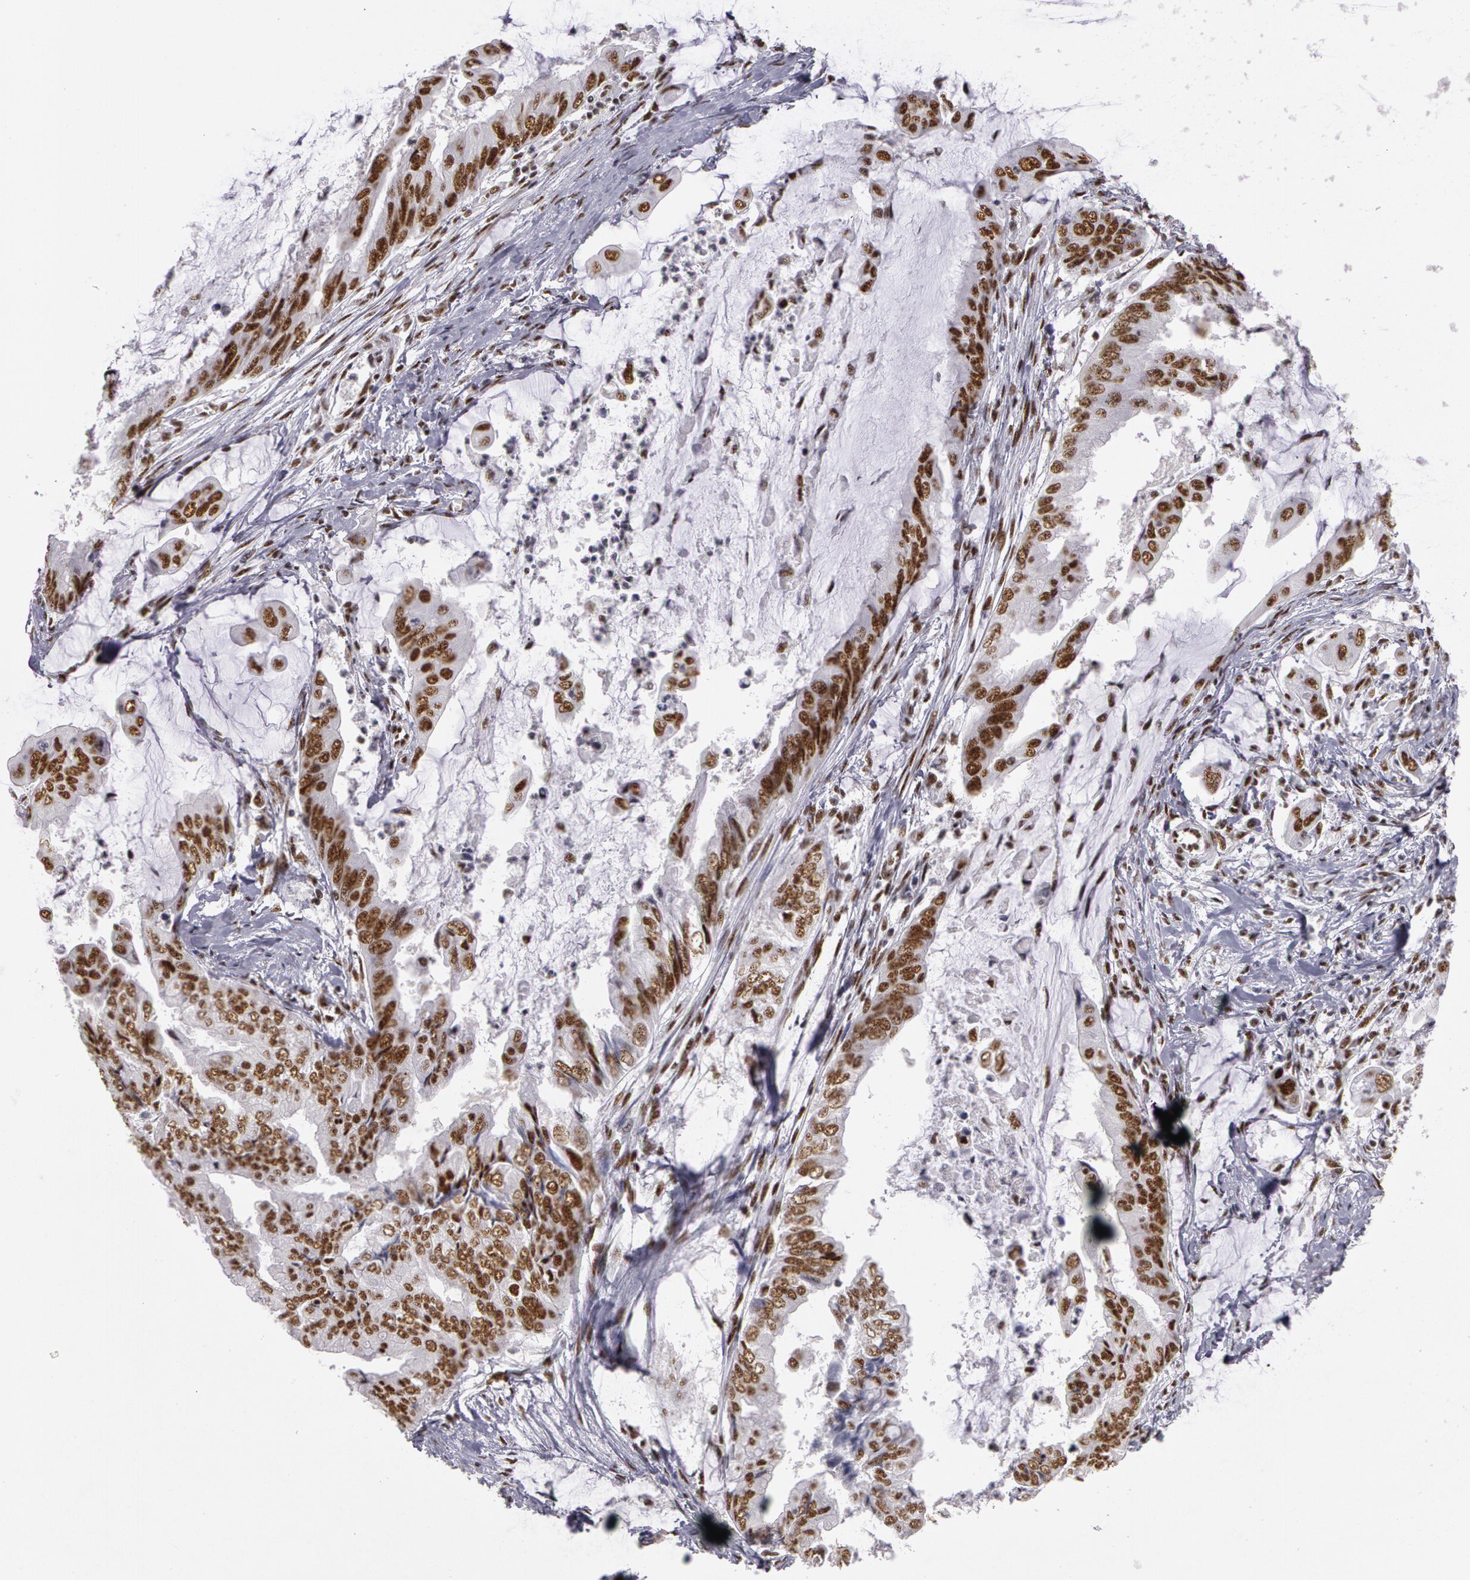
{"staining": {"intensity": "moderate", "quantity": ">75%", "location": "nuclear"}, "tissue": "stomach cancer", "cell_type": "Tumor cells", "image_type": "cancer", "snomed": [{"axis": "morphology", "description": "Adenocarcinoma, NOS"}, {"axis": "topography", "description": "Stomach, upper"}], "caption": "An image of human adenocarcinoma (stomach) stained for a protein shows moderate nuclear brown staining in tumor cells.", "gene": "PNN", "patient": {"sex": "male", "age": 80}}